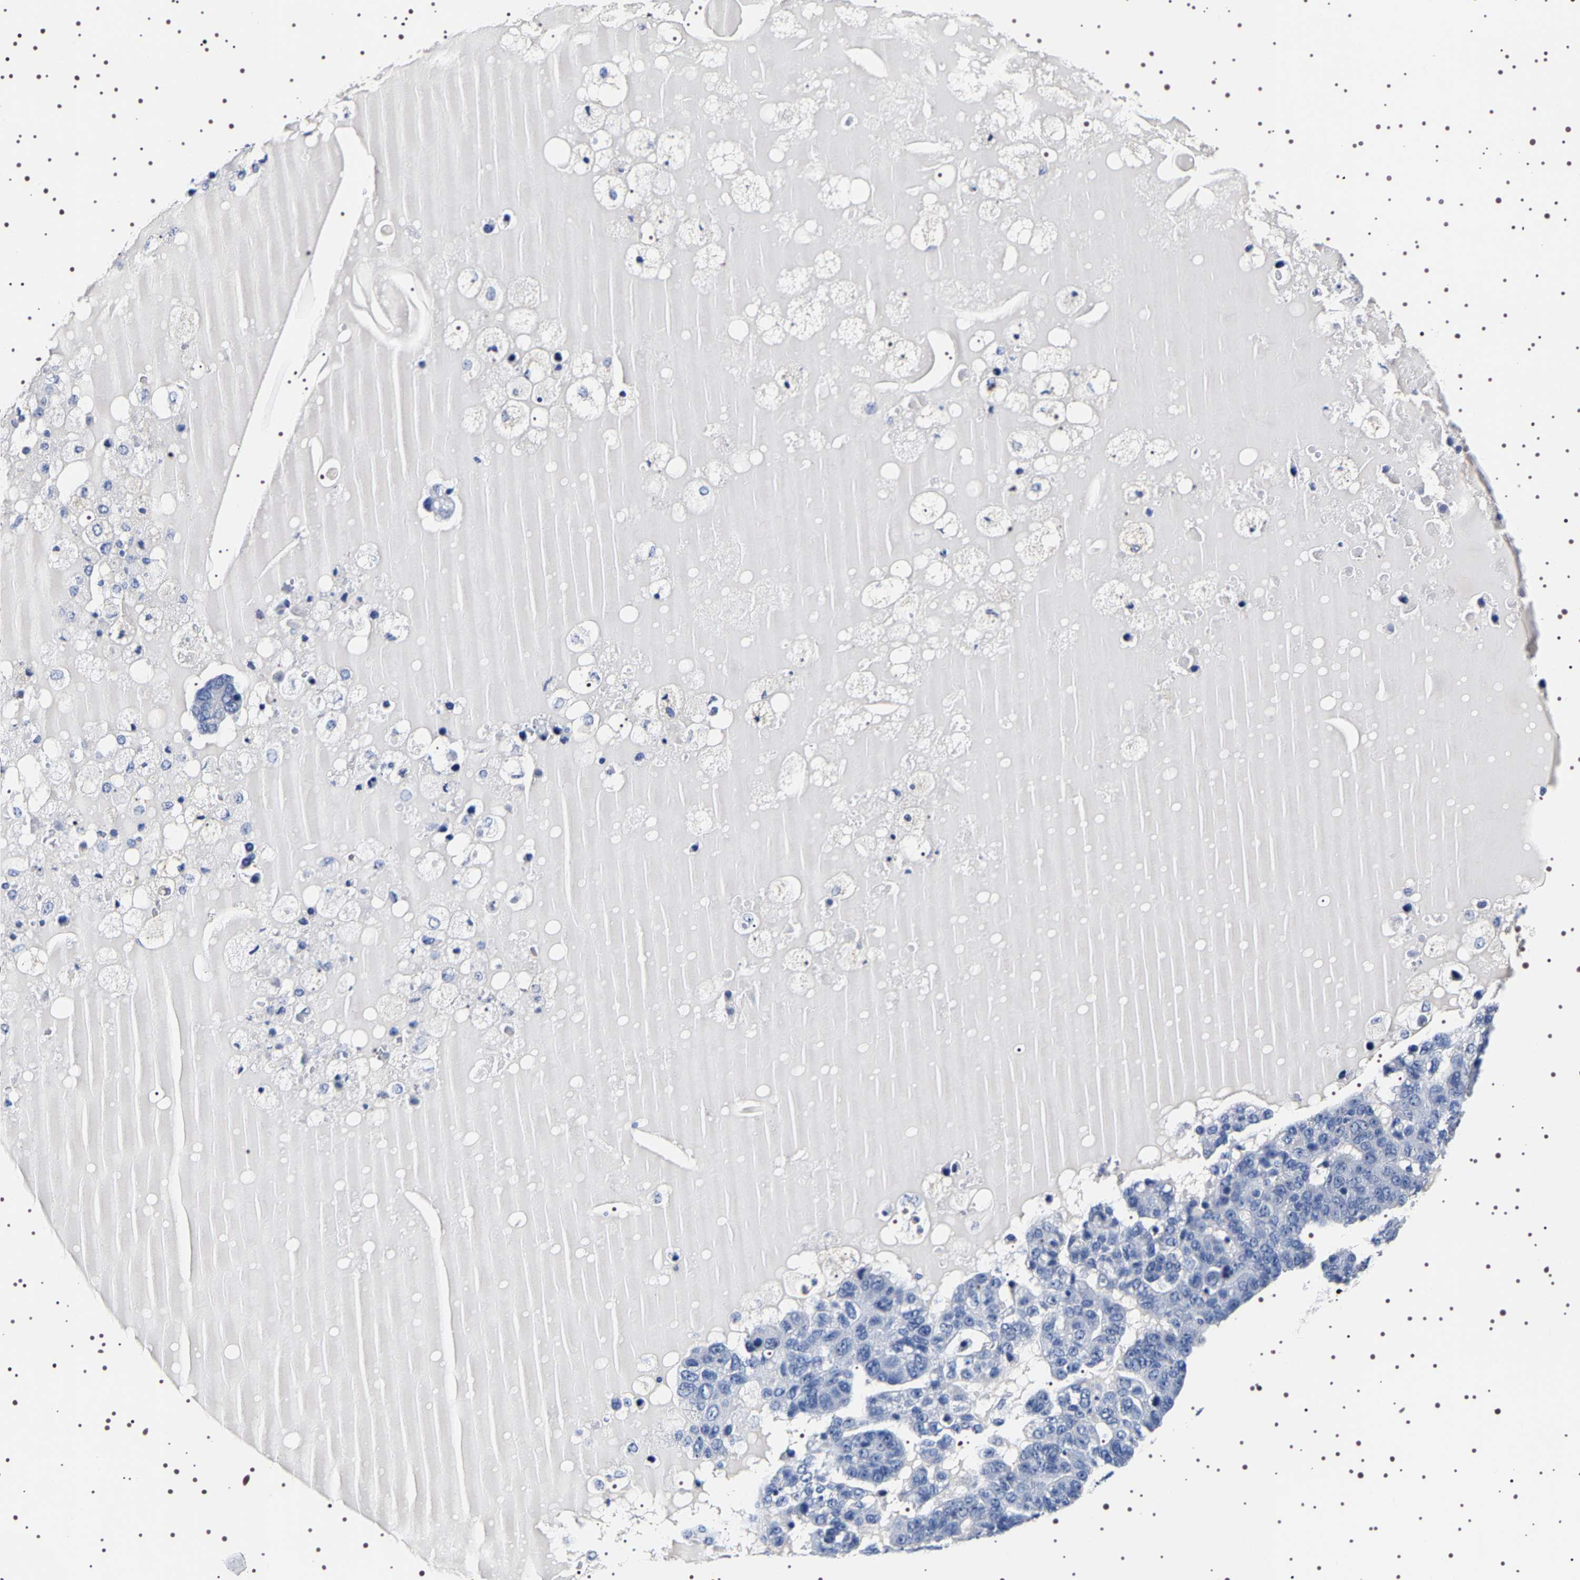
{"staining": {"intensity": "negative", "quantity": "none", "location": "none"}, "tissue": "pancreatic cancer", "cell_type": "Tumor cells", "image_type": "cancer", "snomed": [{"axis": "morphology", "description": "Adenocarcinoma, NOS"}, {"axis": "topography", "description": "Pancreas"}], "caption": "Immunohistochemical staining of adenocarcinoma (pancreatic) displays no significant positivity in tumor cells.", "gene": "UBQLN3", "patient": {"sex": "female", "age": 61}}